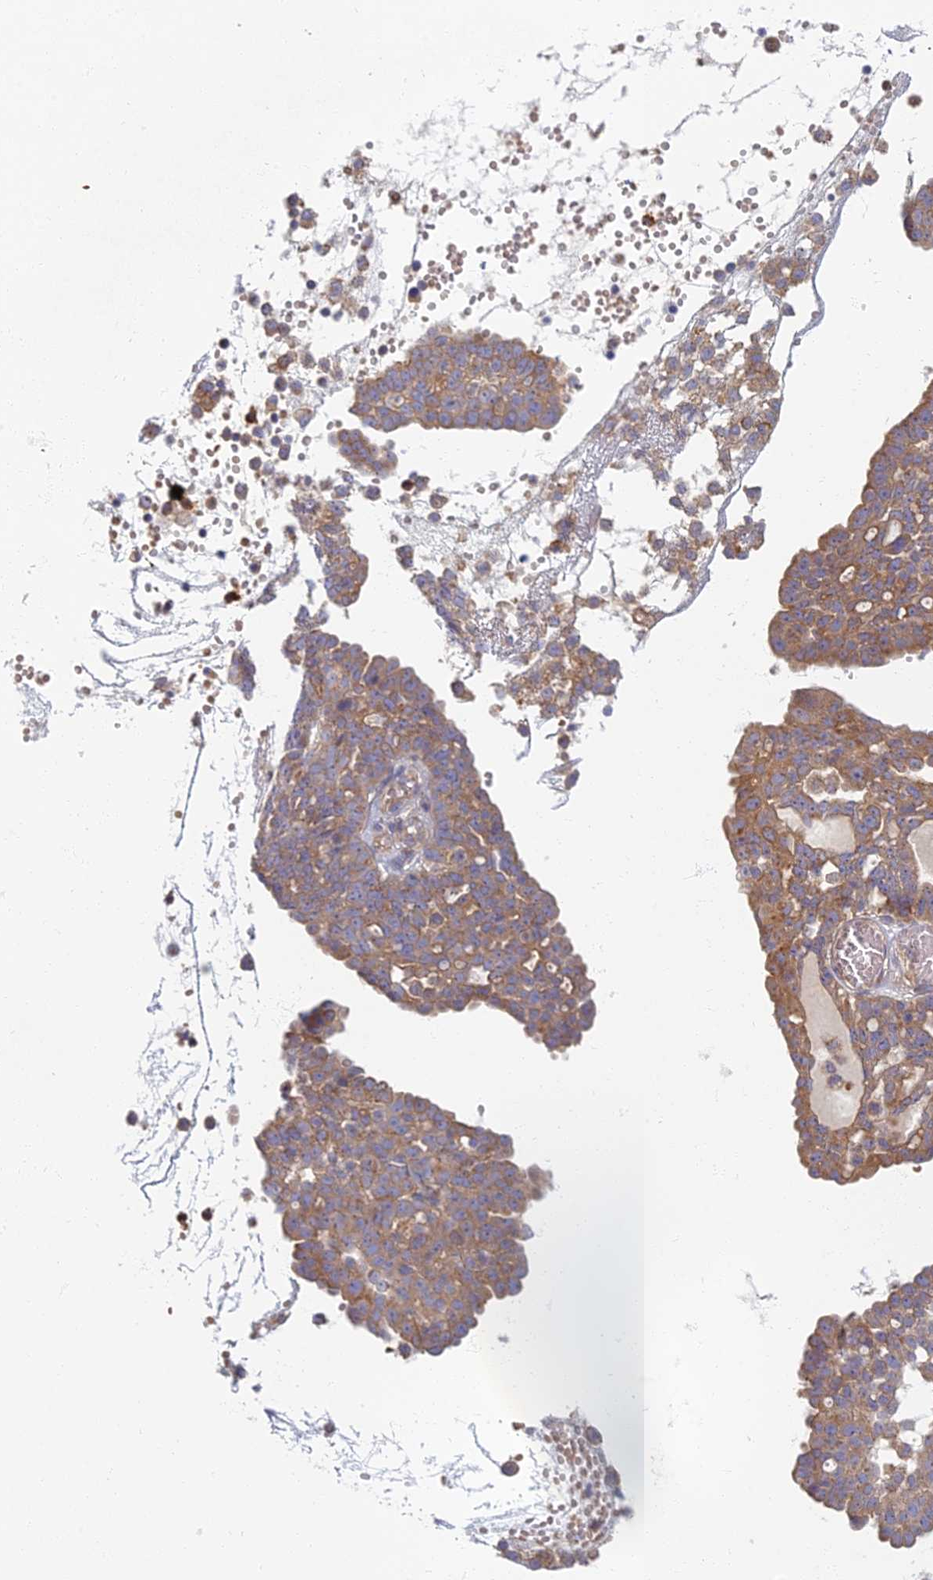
{"staining": {"intensity": "moderate", "quantity": "25%-75%", "location": "cytoplasmic/membranous"}, "tissue": "ovarian cancer", "cell_type": "Tumor cells", "image_type": "cancer", "snomed": [{"axis": "morphology", "description": "Cystadenocarcinoma, serous, NOS"}, {"axis": "topography", "description": "Soft tissue"}, {"axis": "topography", "description": "Ovary"}], "caption": "Immunohistochemical staining of human serous cystadenocarcinoma (ovarian) displays moderate cytoplasmic/membranous protein staining in about 25%-75% of tumor cells.", "gene": "PROX2", "patient": {"sex": "female", "age": 57}}